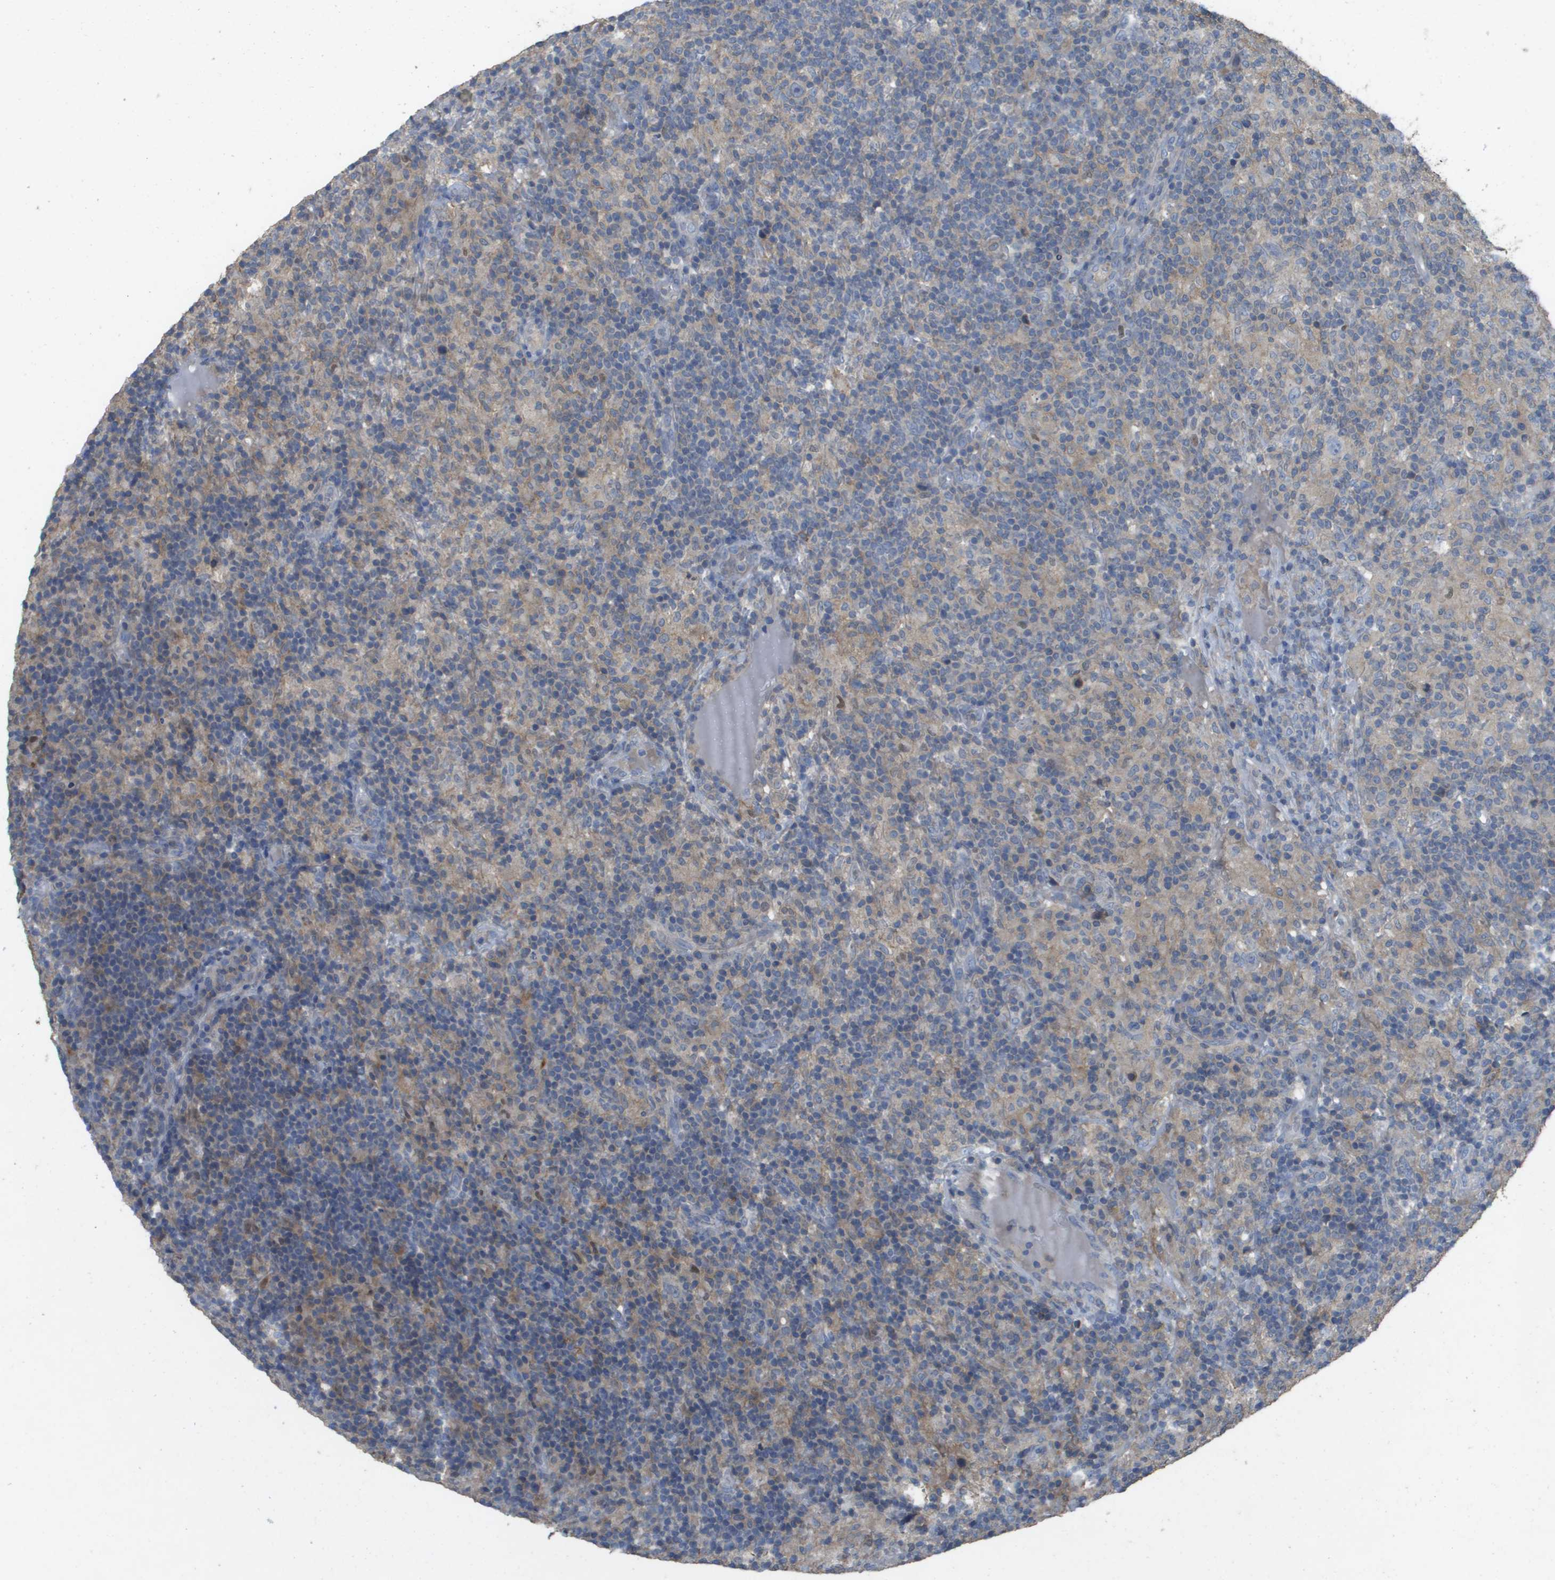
{"staining": {"intensity": "weak", "quantity": ">75%", "location": "cytoplasmic/membranous"}, "tissue": "lymphoma", "cell_type": "Tumor cells", "image_type": "cancer", "snomed": [{"axis": "morphology", "description": "Hodgkin's disease, NOS"}, {"axis": "topography", "description": "Lymph node"}], "caption": "This photomicrograph exhibits IHC staining of human lymphoma, with low weak cytoplasmic/membranous expression in approximately >75% of tumor cells.", "gene": "CLCA4", "patient": {"sex": "male", "age": 70}}